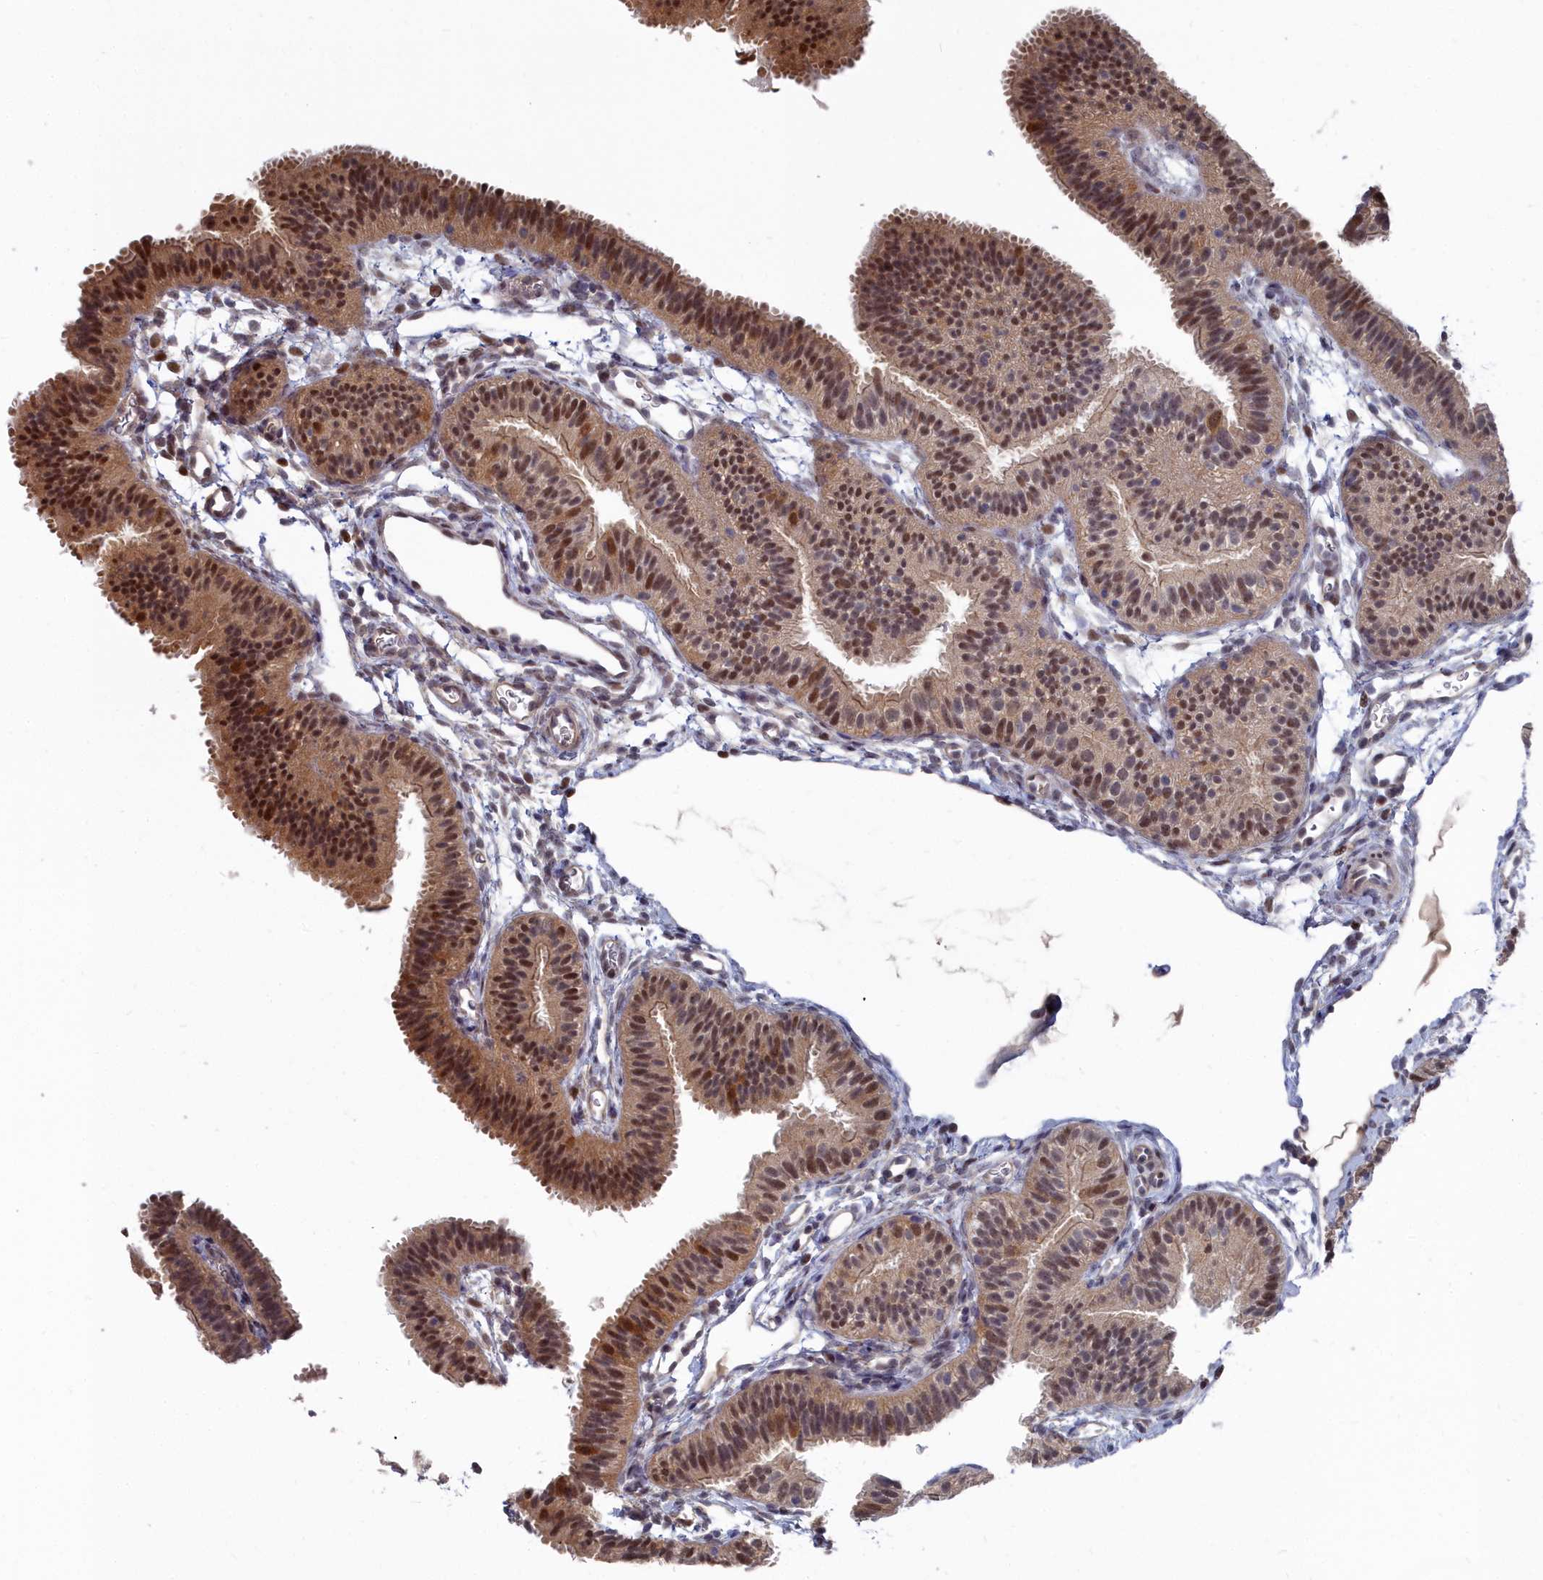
{"staining": {"intensity": "moderate", "quantity": "25%-75%", "location": "cytoplasmic/membranous,nuclear"}, "tissue": "fallopian tube", "cell_type": "Glandular cells", "image_type": "normal", "snomed": [{"axis": "morphology", "description": "Normal tissue, NOS"}, {"axis": "topography", "description": "Fallopian tube"}], "caption": "Moderate cytoplasmic/membranous,nuclear positivity for a protein is present in approximately 25%-75% of glandular cells of benign fallopian tube using immunohistochemistry.", "gene": "RPS27A", "patient": {"sex": "female", "age": 35}}